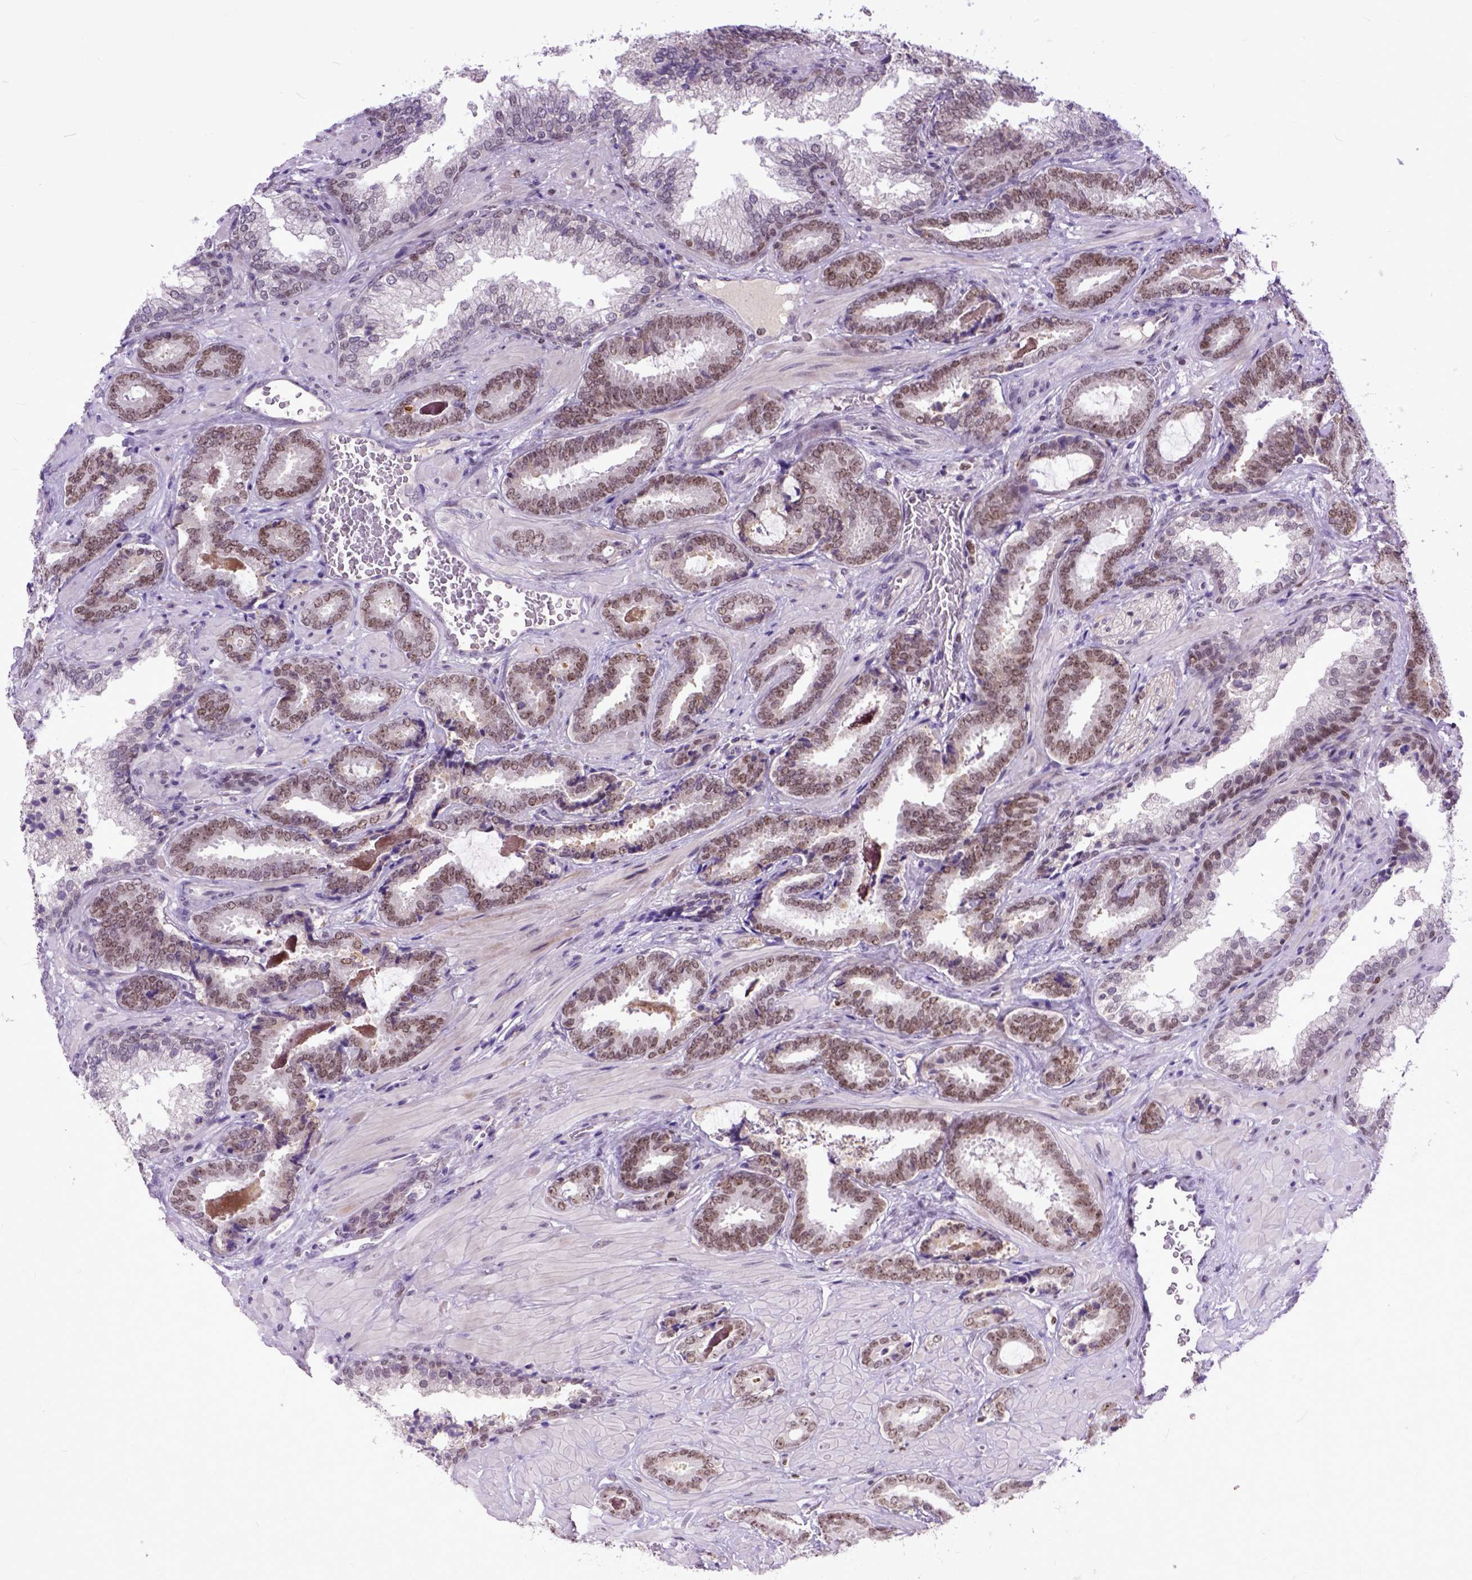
{"staining": {"intensity": "moderate", "quantity": ">75%", "location": "cytoplasmic/membranous"}, "tissue": "prostate cancer", "cell_type": "Tumor cells", "image_type": "cancer", "snomed": [{"axis": "morphology", "description": "Adenocarcinoma, Low grade"}, {"axis": "topography", "description": "Prostate"}], "caption": "Brown immunohistochemical staining in prostate cancer reveals moderate cytoplasmic/membranous expression in approximately >75% of tumor cells.", "gene": "RCC2", "patient": {"sex": "male", "age": 61}}